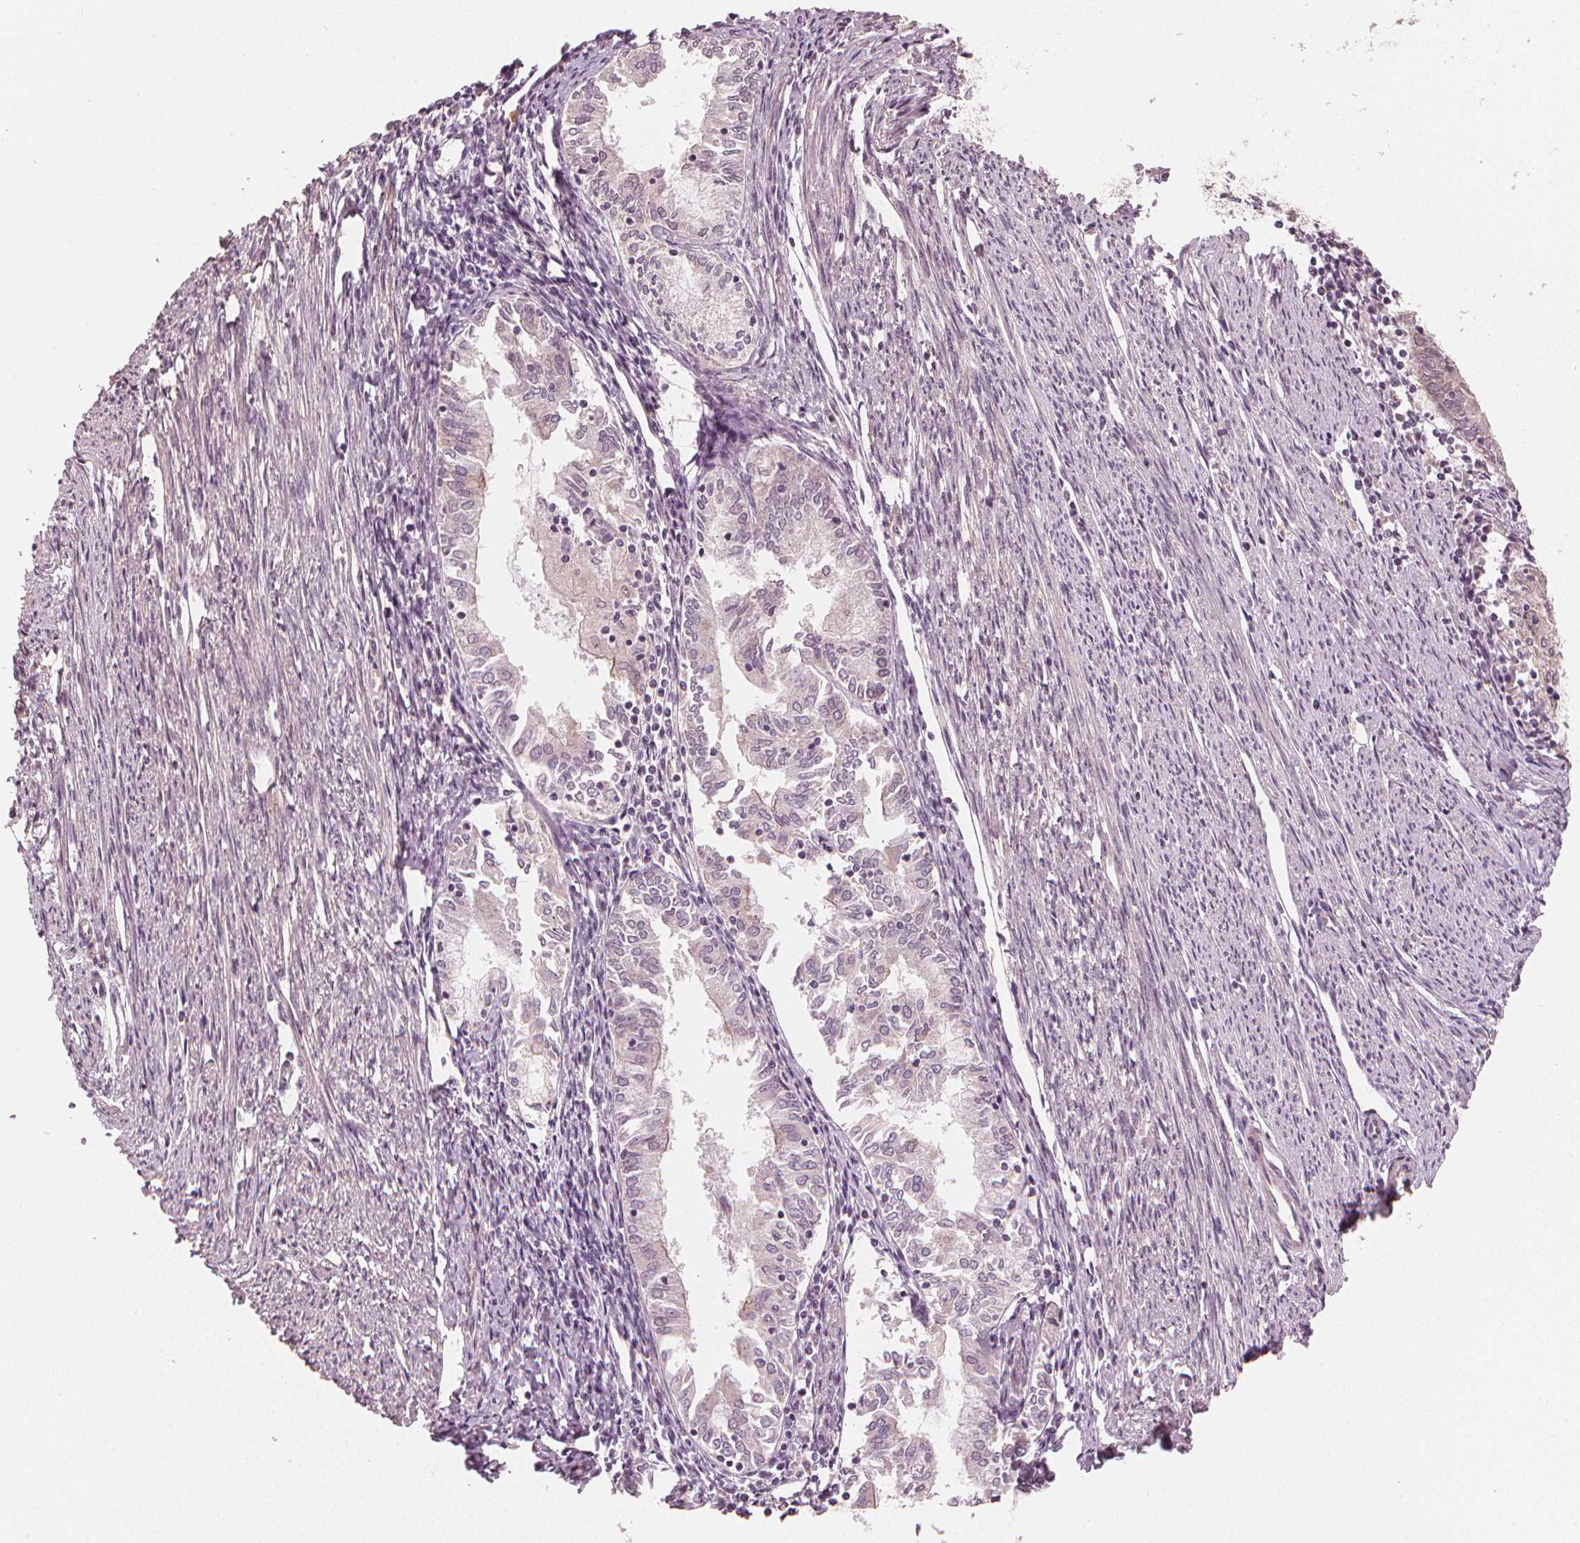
{"staining": {"intensity": "negative", "quantity": "none", "location": "none"}, "tissue": "endometrial cancer", "cell_type": "Tumor cells", "image_type": "cancer", "snomed": [{"axis": "morphology", "description": "Adenocarcinoma, NOS"}, {"axis": "topography", "description": "Endometrium"}], "caption": "High power microscopy micrograph of an immunohistochemistry (IHC) image of adenocarcinoma (endometrial), revealing no significant staining in tumor cells.", "gene": "CLBA1", "patient": {"sex": "female", "age": 79}}